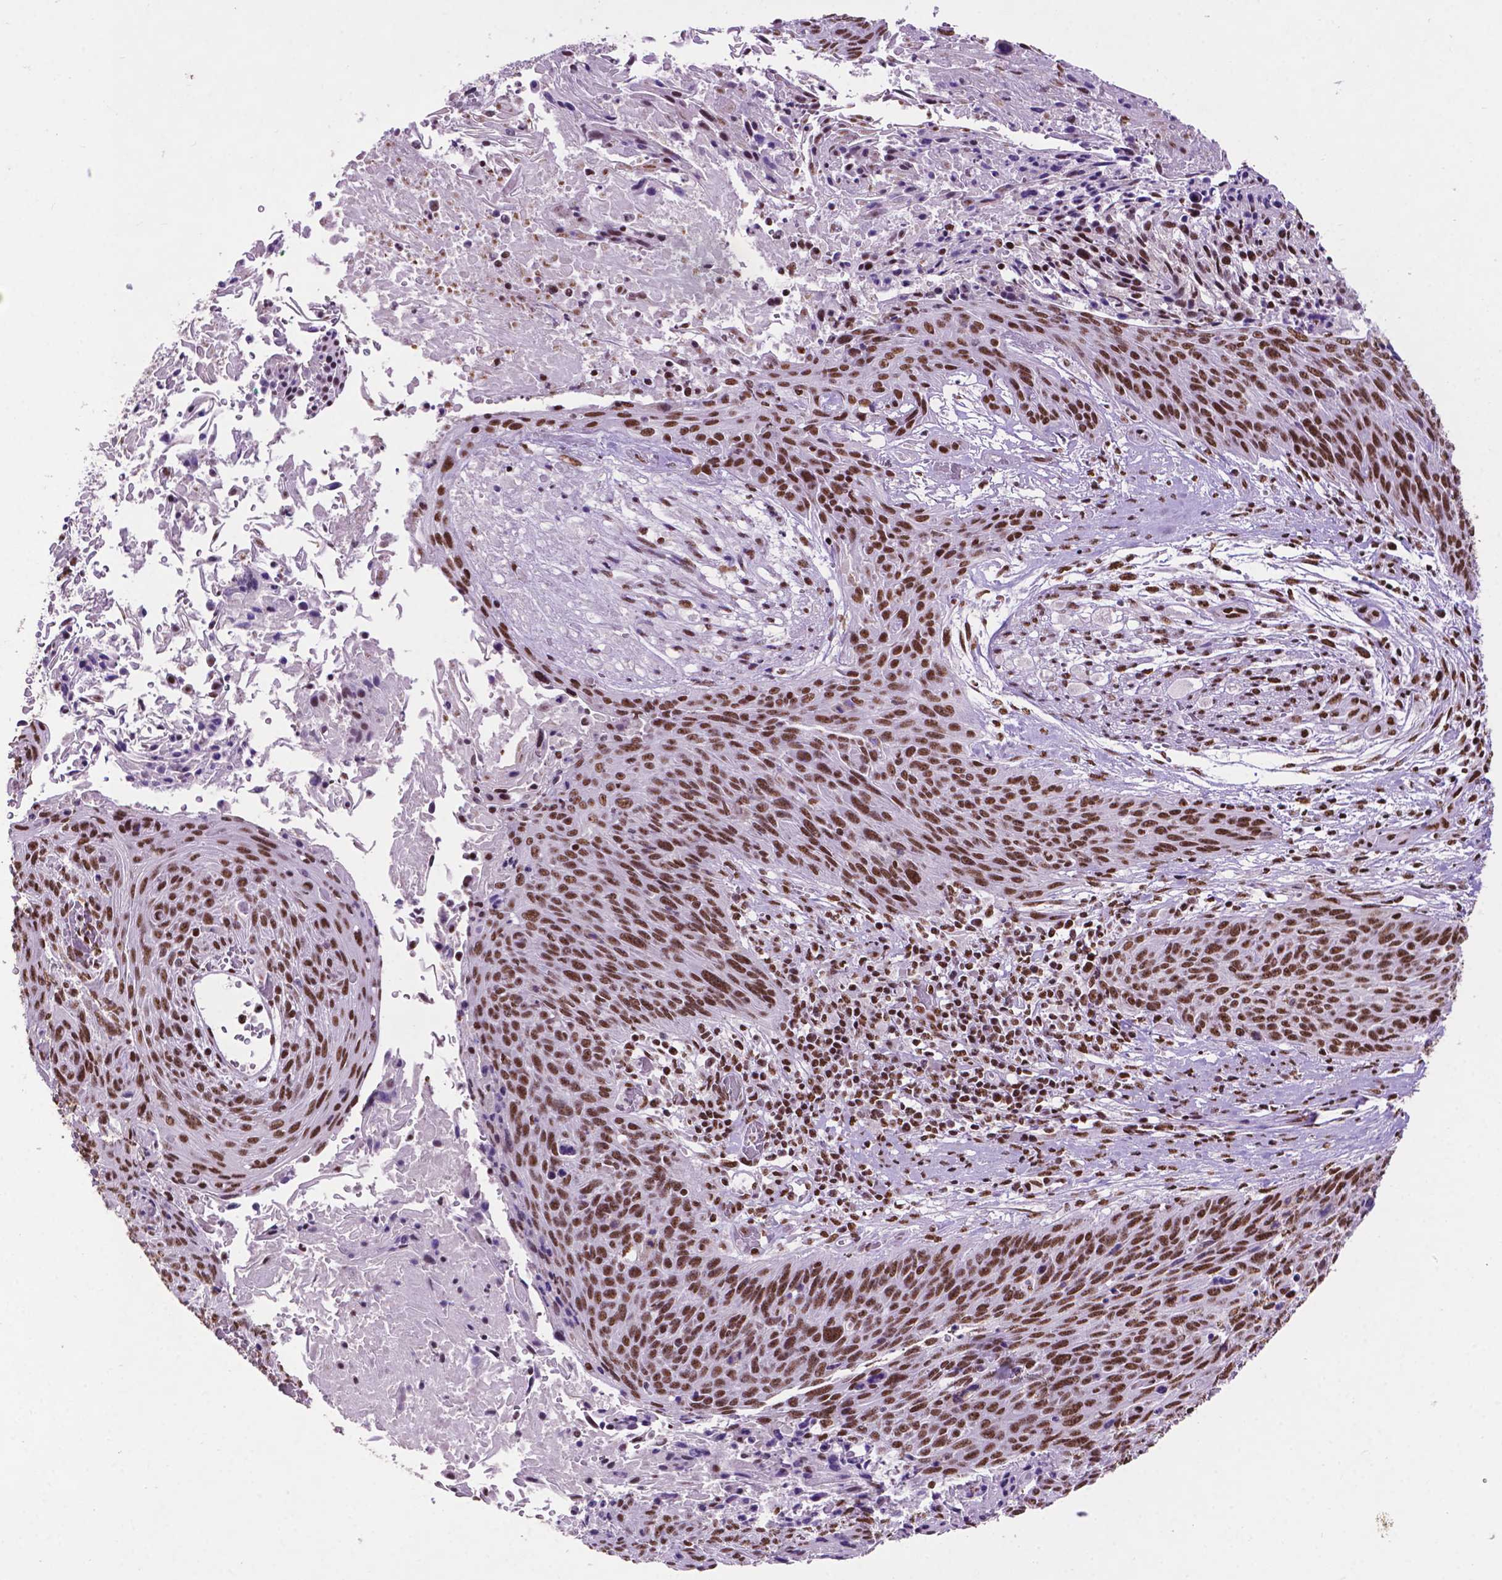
{"staining": {"intensity": "strong", "quantity": ">75%", "location": "nuclear"}, "tissue": "cervical cancer", "cell_type": "Tumor cells", "image_type": "cancer", "snomed": [{"axis": "morphology", "description": "Squamous cell carcinoma, NOS"}, {"axis": "topography", "description": "Cervix"}], "caption": "IHC of cervical cancer (squamous cell carcinoma) shows high levels of strong nuclear expression in about >75% of tumor cells.", "gene": "CCAR2", "patient": {"sex": "female", "age": 45}}